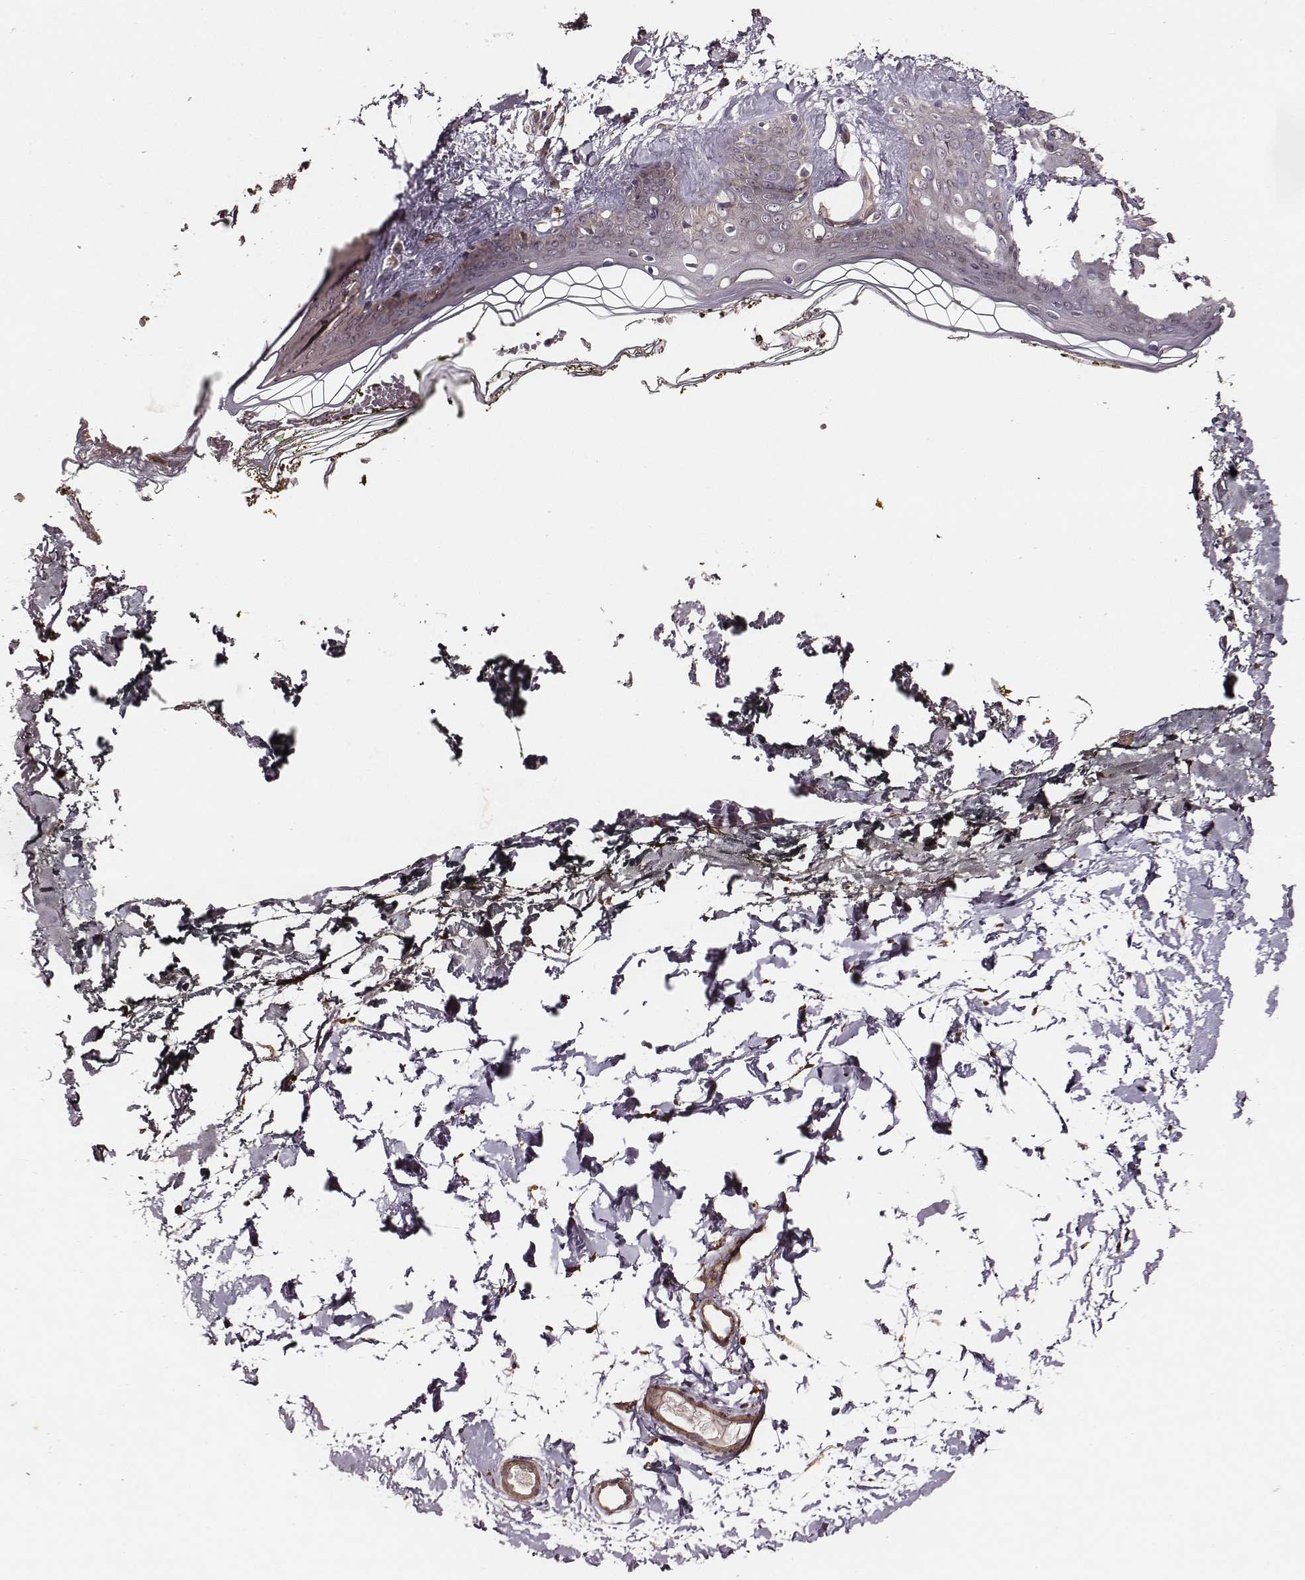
{"staining": {"intensity": "moderate", "quantity": ">75%", "location": "cytoplasmic/membranous"}, "tissue": "skin", "cell_type": "Fibroblasts", "image_type": "normal", "snomed": [{"axis": "morphology", "description": "Normal tissue, NOS"}, {"axis": "topography", "description": "Skin"}], "caption": "Immunohistochemistry (IHC) staining of benign skin, which exhibits medium levels of moderate cytoplasmic/membranous expression in approximately >75% of fibroblasts indicating moderate cytoplasmic/membranous protein positivity. The staining was performed using DAB (brown) for protein detection and nuclei were counterstained in hematoxylin (blue).", "gene": "VPS26A", "patient": {"sex": "female", "age": 34}}